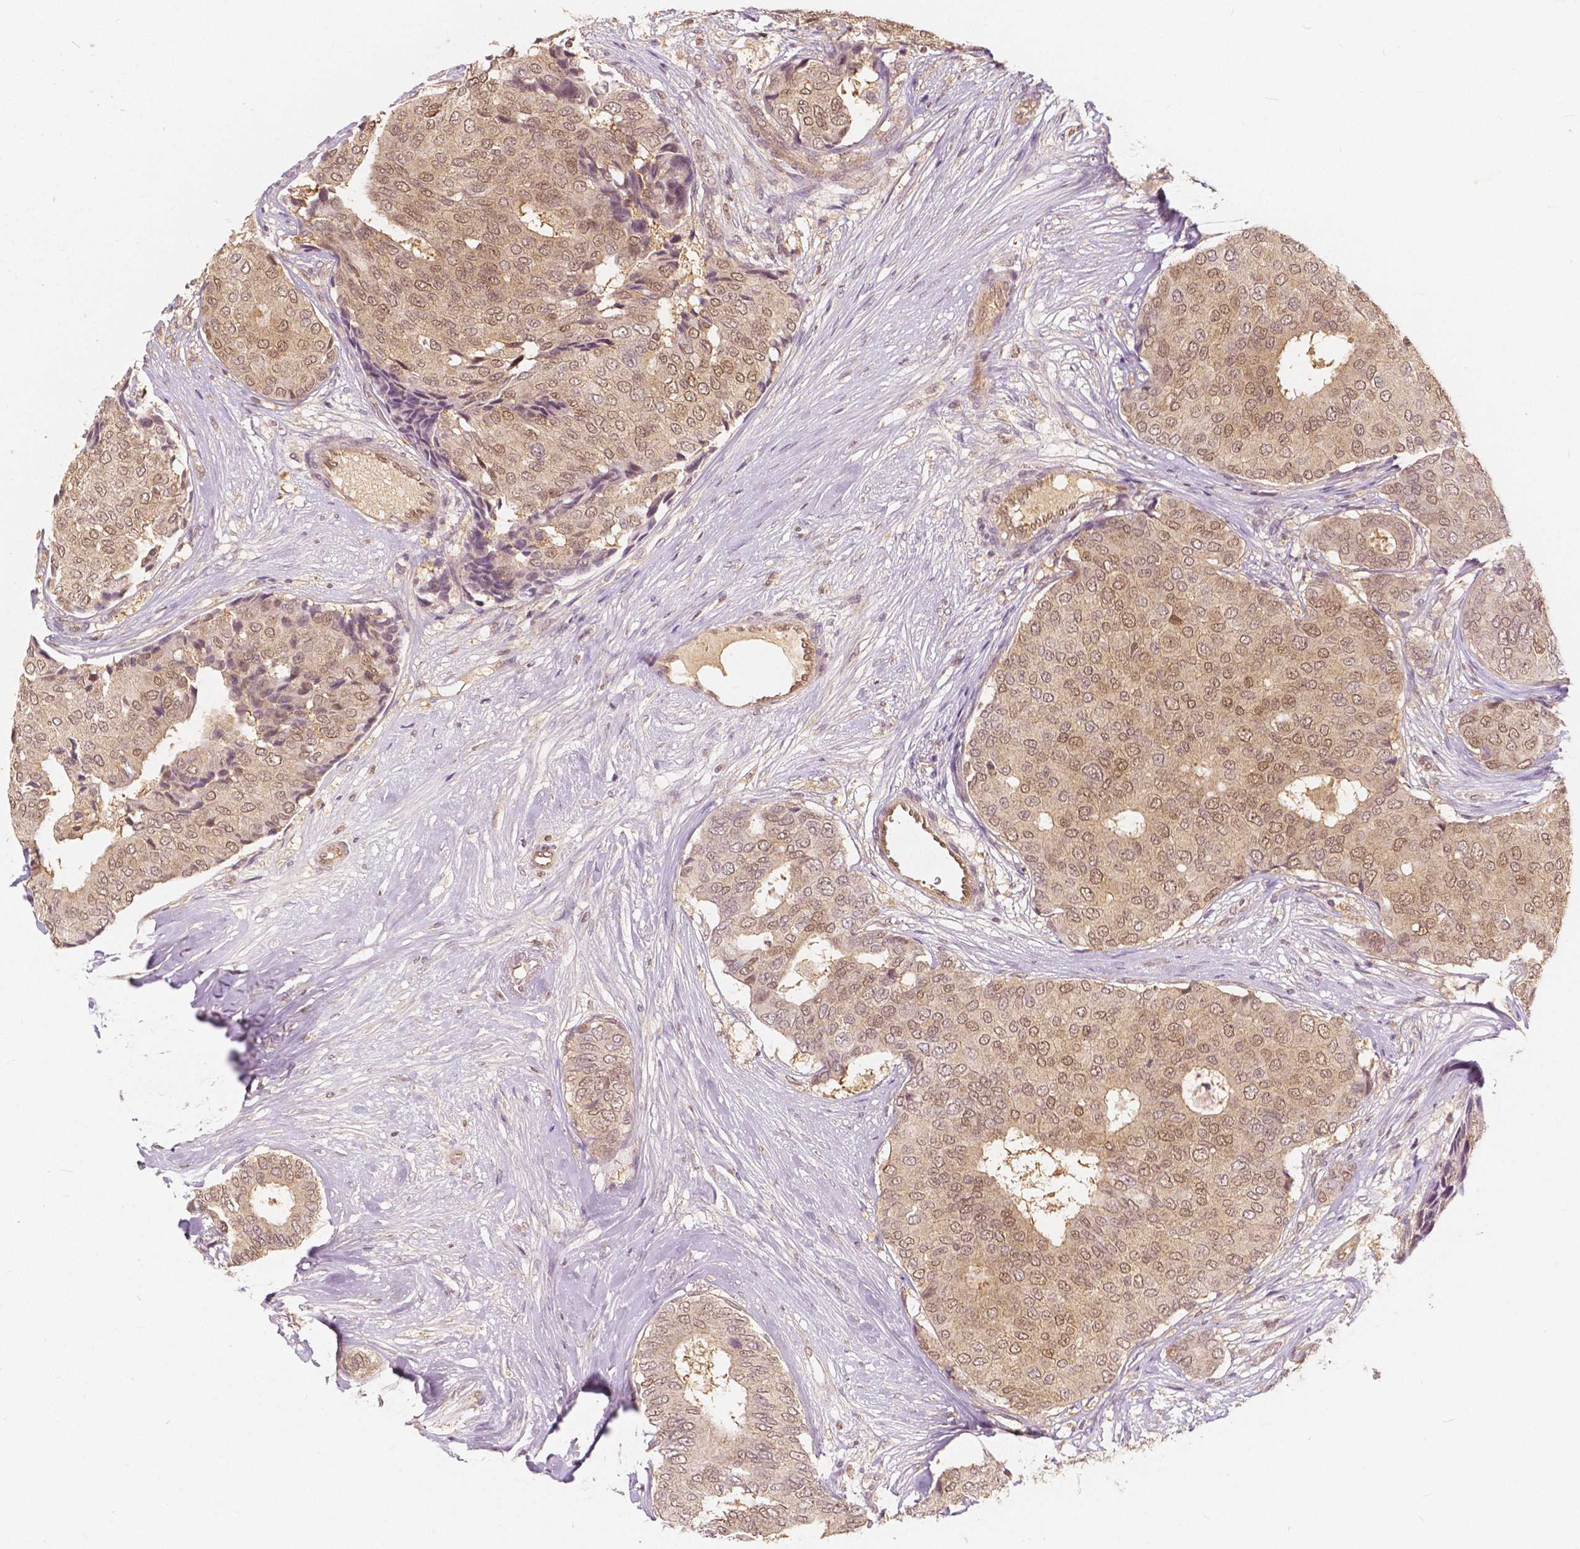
{"staining": {"intensity": "moderate", "quantity": ">75%", "location": "cytoplasmic/membranous,nuclear"}, "tissue": "breast cancer", "cell_type": "Tumor cells", "image_type": "cancer", "snomed": [{"axis": "morphology", "description": "Duct carcinoma"}, {"axis": "topography", "description": "Breast"}], "caption": "Moderate cytoplasmic/membranous and nuclear expression for a protein is present in about >75% of tumor cells of breast invasive ductal carcinoma using IHC.", "gene": "NAPRT", "patient": {"sex": "female", "age": 75}}